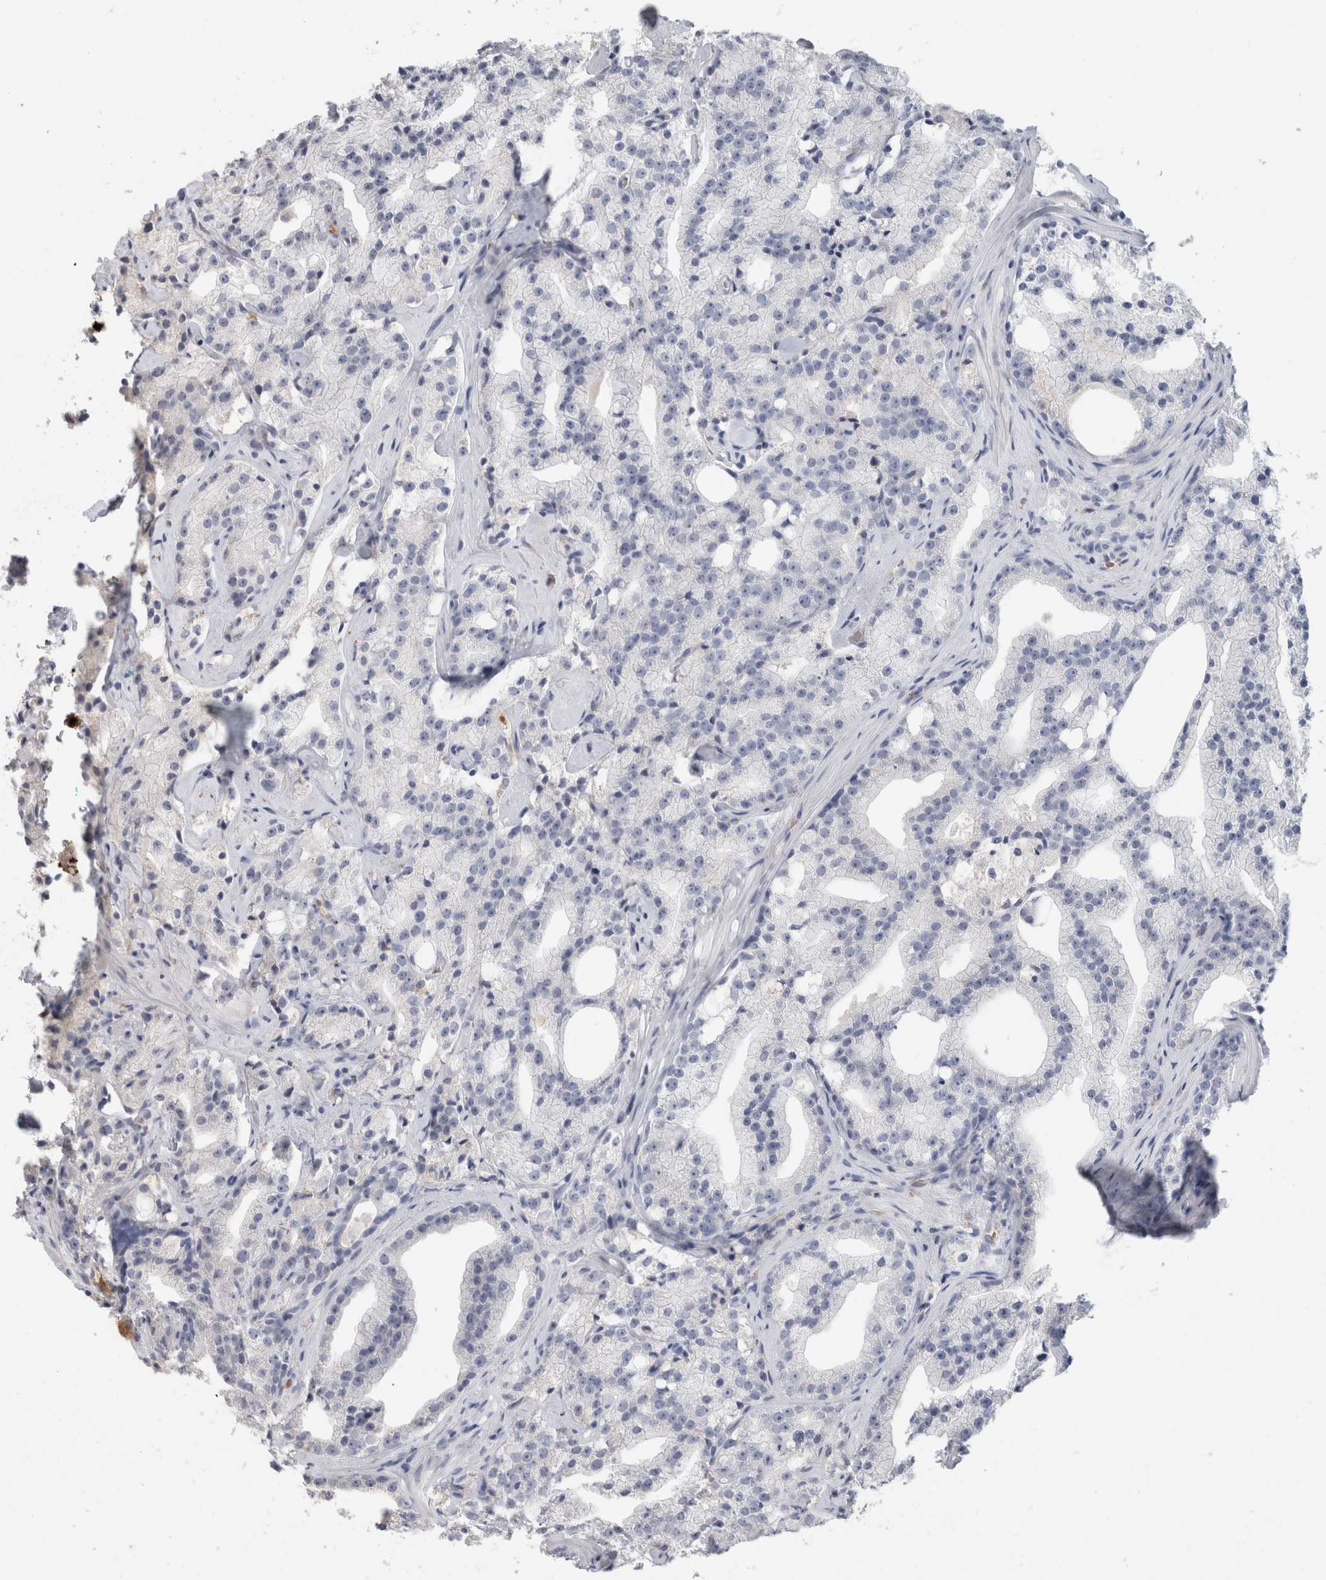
{"staining": {"intensity": "negative", "quantity": "none", "location": "none"}, "tissue": "prostate cancer", "cell_type": "Tumor cells", "image_type": "cancer", "snomed": [{"axis": "morphology", "description": "Adenocarcinoma, High grade"}, {"axis": "topography", "description": "Prostate"}], "caption": "Immunohistochemical staining of prostate high-grade adenocarcinoma reveals no significant positivity in tumor cells.", "gene": "CA1", "patient": {"sex": "male", "age": 64}}